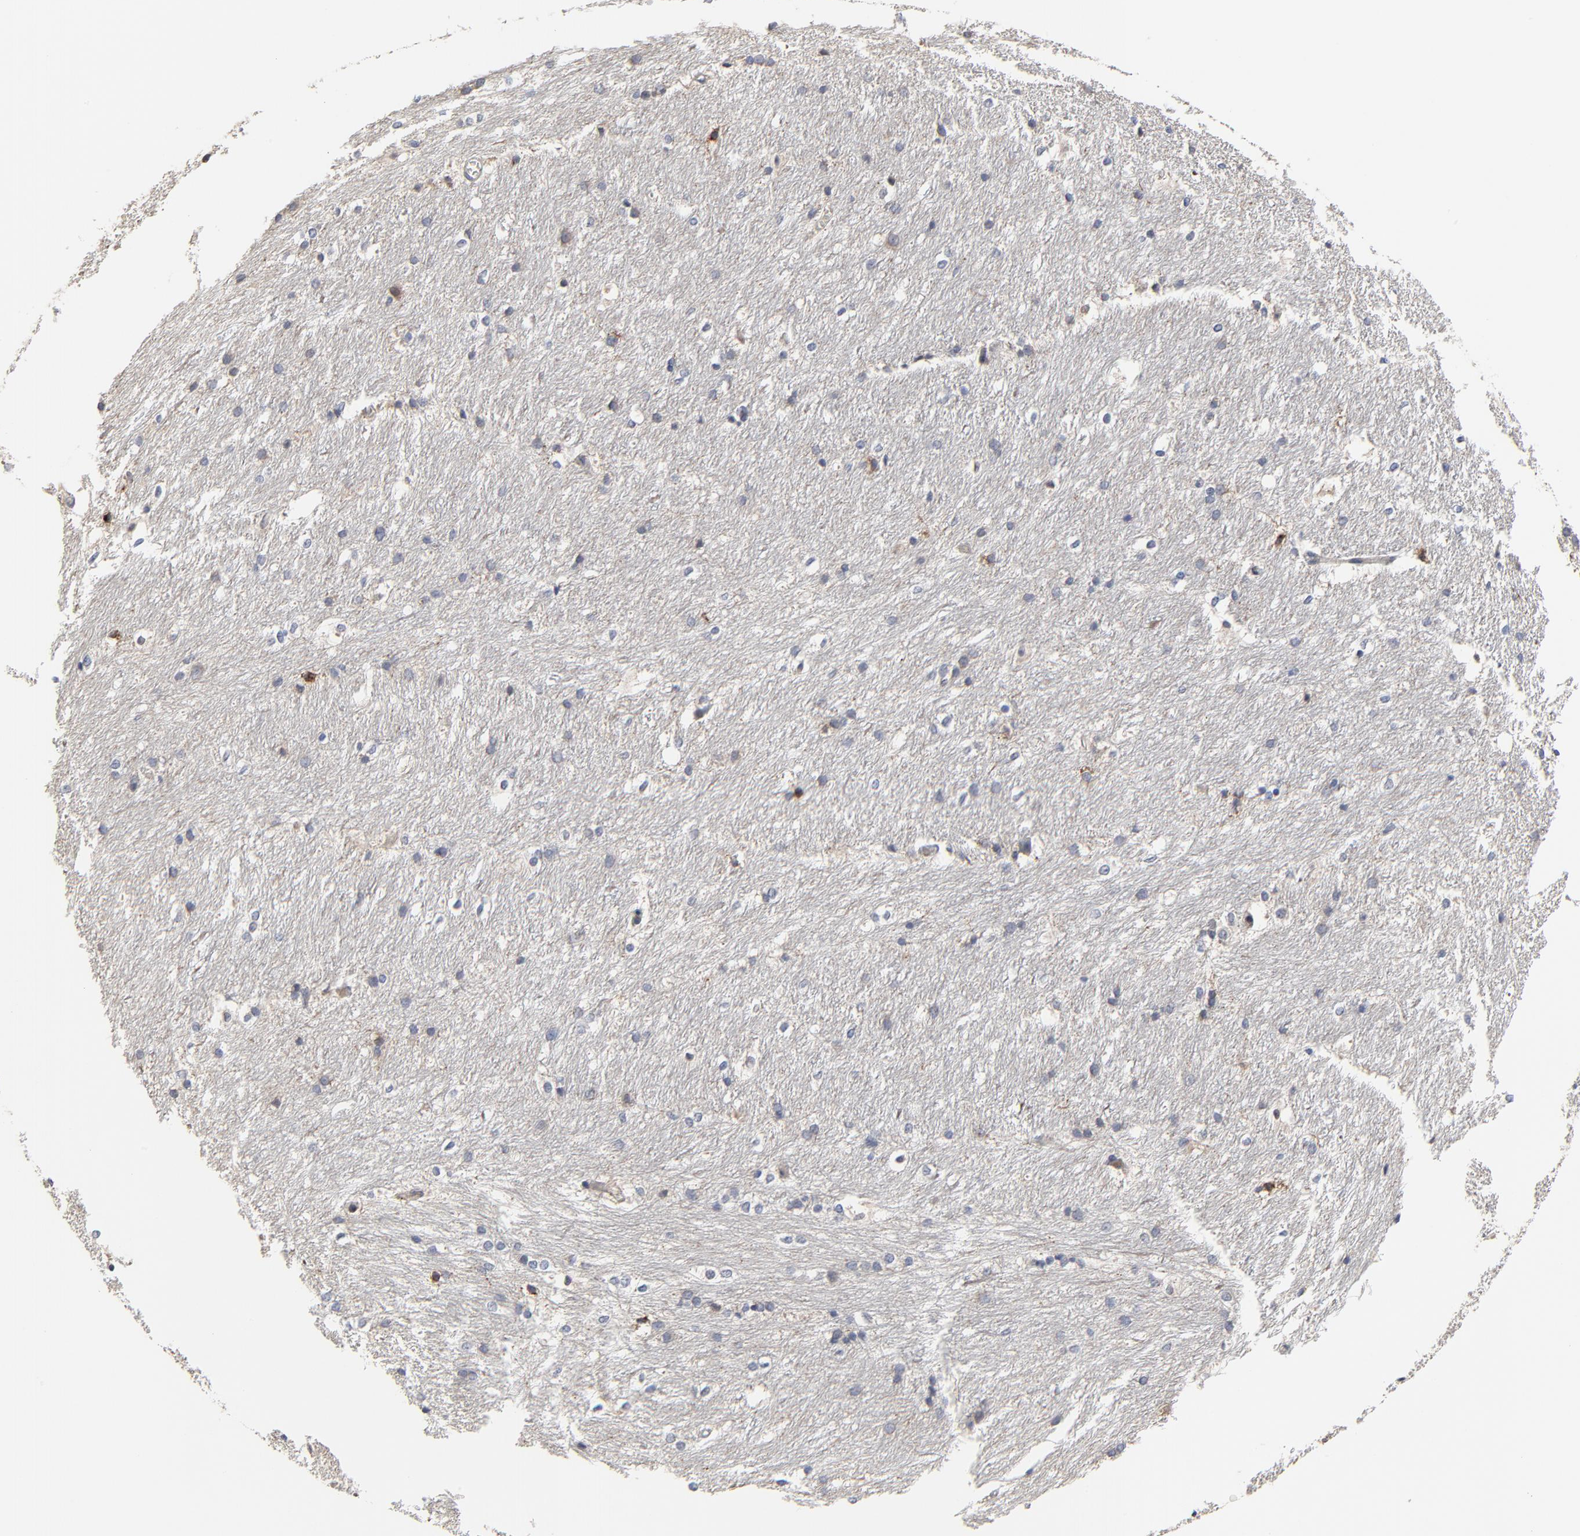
{"staining": {"intensity": "negative", "quantity": "none", "location": "none"}, "tissue": "caudate", "cell_type": "Glial cells", "image_type": "normal", "snomed": [{"axis": "morphology", "description": "Normal tissue, NOS"}, {"axis": "topography", "description": "Lateral ventricle wall"}], "caption": "The immunohistochemistry (IHC) micrograph has no significant positivity in glial cells of caudate.", "gene": "NLGN3", "patient": {"sex": "female", "age": 19}}